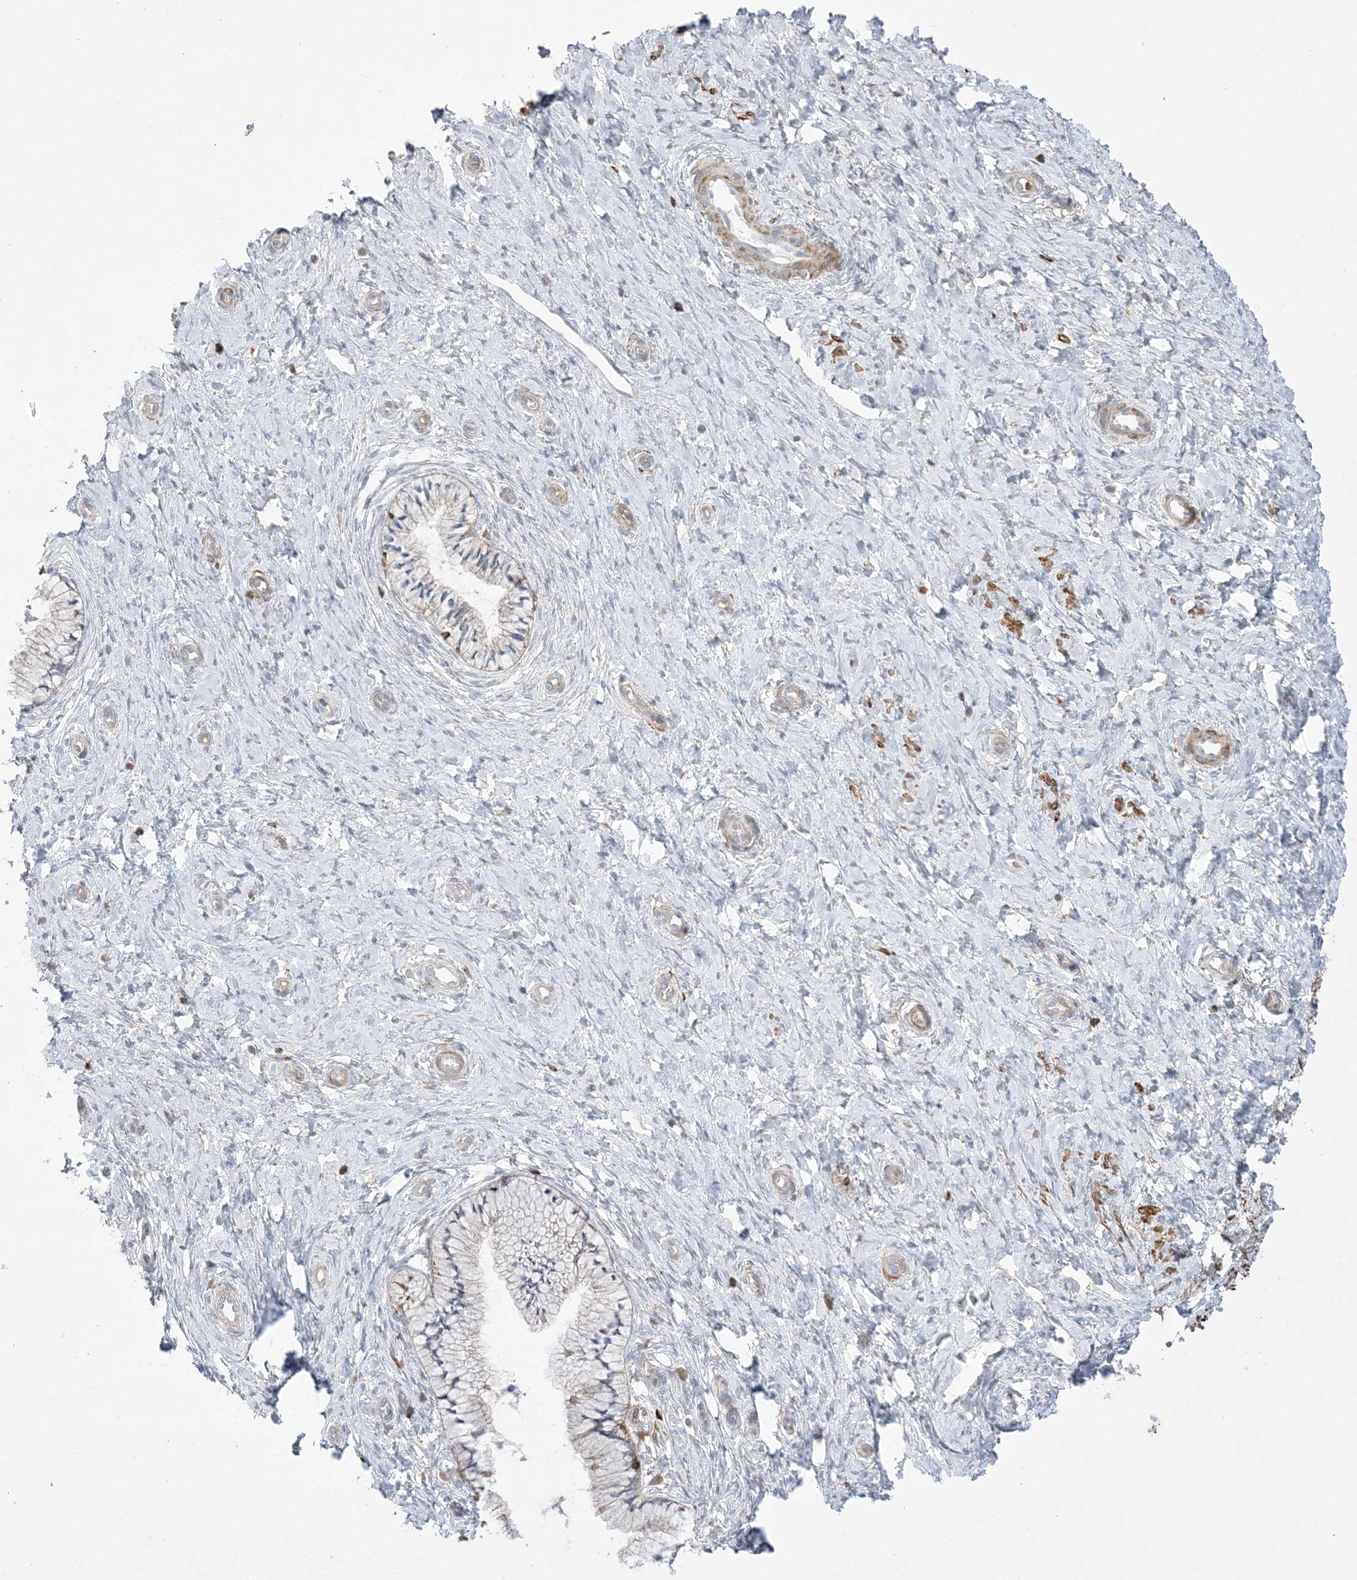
{"staining": {"intensity": "moderate", "quantity": "25%-75%", "location": "cytoplasmic/membranous"}, "tissue": "cervix", "cell_type": "Glandular cells", "image_type": "normal", "snomed": [{"axis": "morphology", "description": "Normal tissue, NOS"}, {"axis": "topography", "description": "Cervix"}], "caption": "The histopathology image displays staining of benign cervix, revealing moderate cytoplasmic/membranous protein expression (brown color) within glandular cells. (brown staining indicates protein expression, while blue staining denotes nuclei).", "gene": "ARHGAP30", "patient": {"sex": "female", "age": 36}}